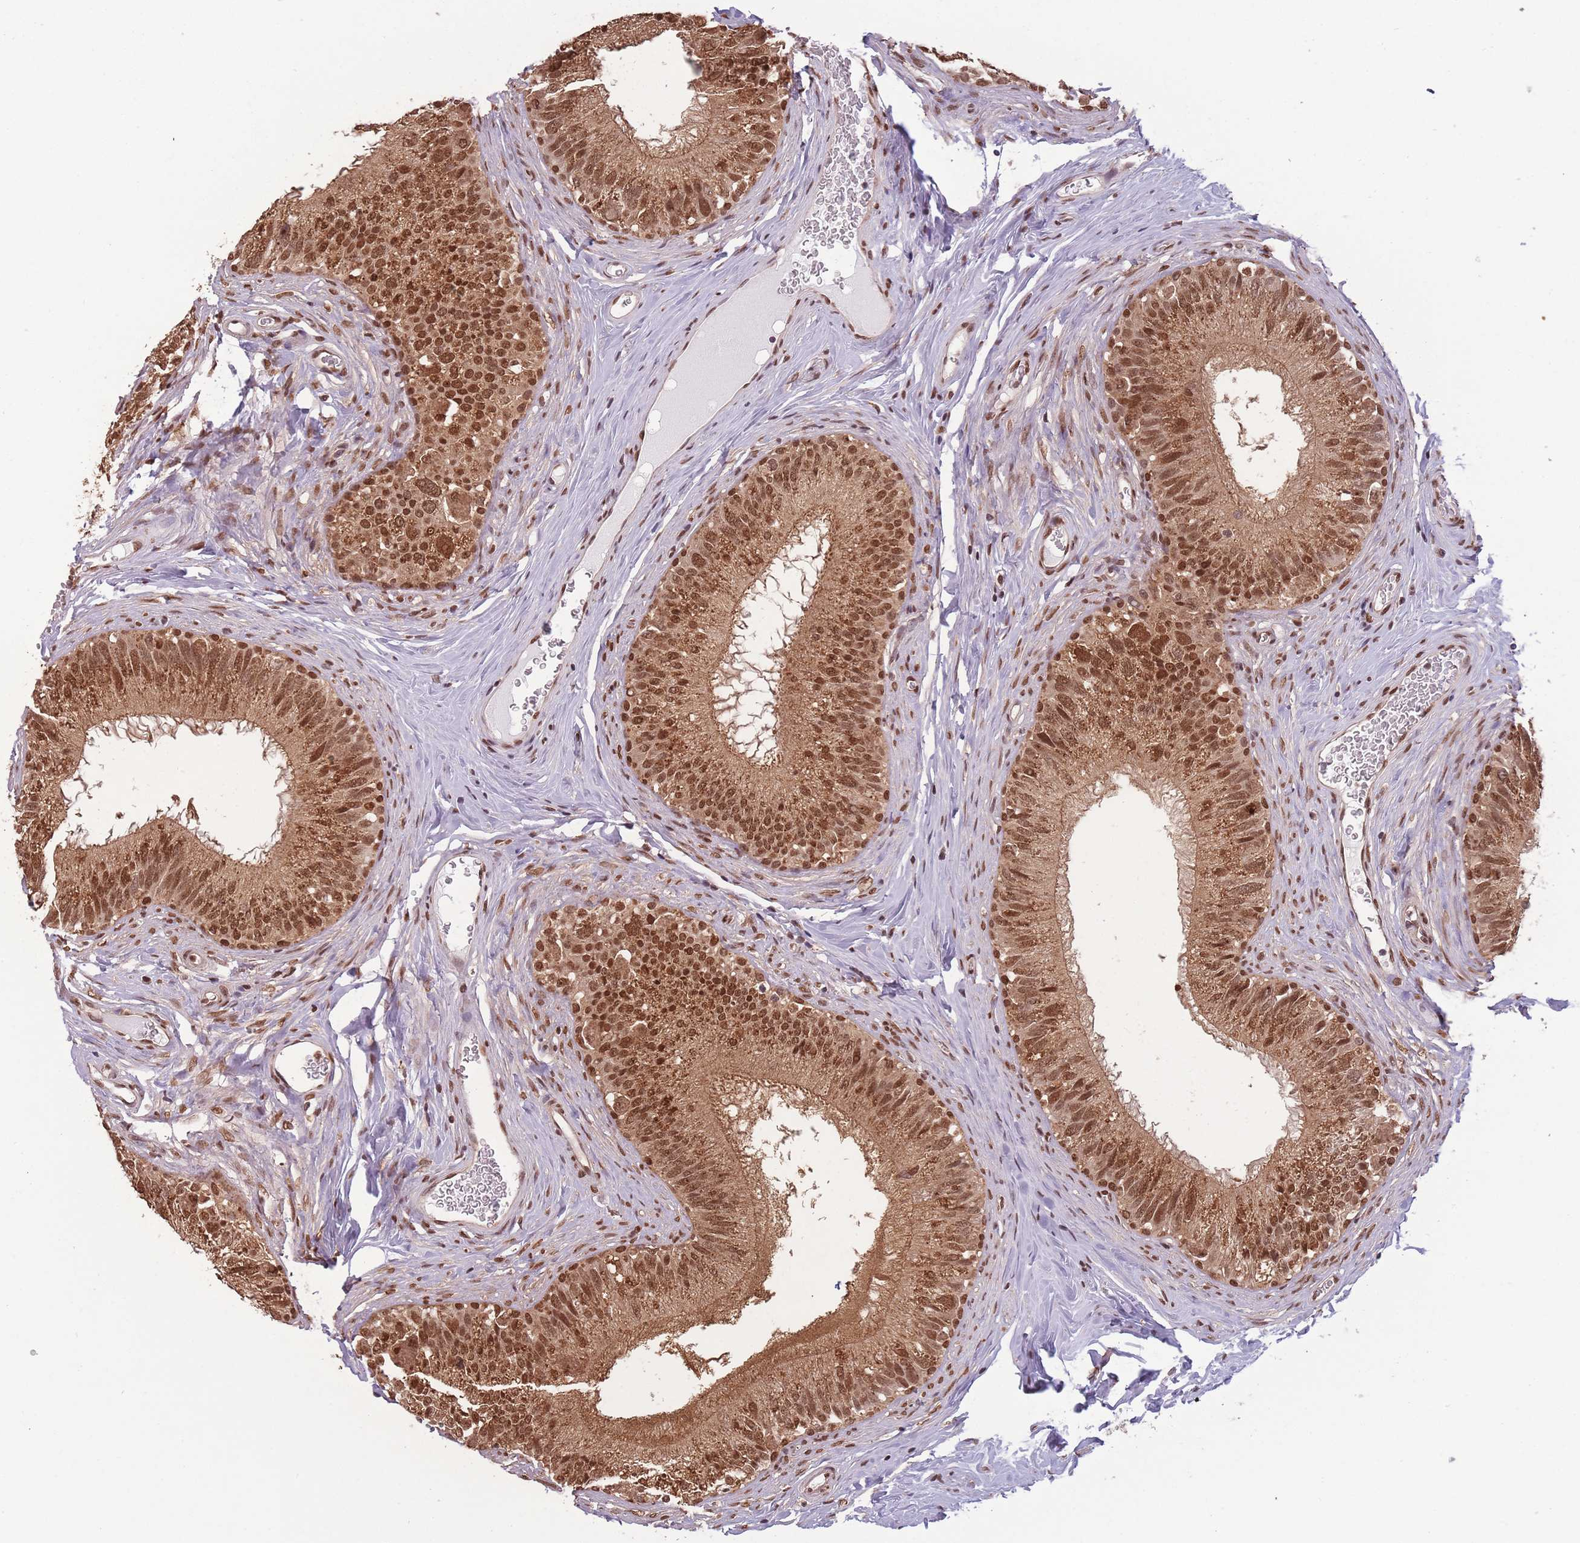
{"staining": {"intensity": "moderate", "quantity": ">75%", "location": "cytoplasmic/membranous,nuclear"}, "tissue": "epididymis", "cell_type": "Glandular cells", "image_type": "normal", "snomed": [{"axis": "morphology", "description": "Normal tissue, NOS"}, {"axis": "topography", "description": "Epididymis"}], "caption": "This micrograph demonstrates IHC staining of unremarkable epididymis, with medium moderate cytoplasmic/membranous,nuclear staining in approximately >75% of glandular cells.", "gene": "RPS27A", "patient": {"sex": "male", "age": 38}}